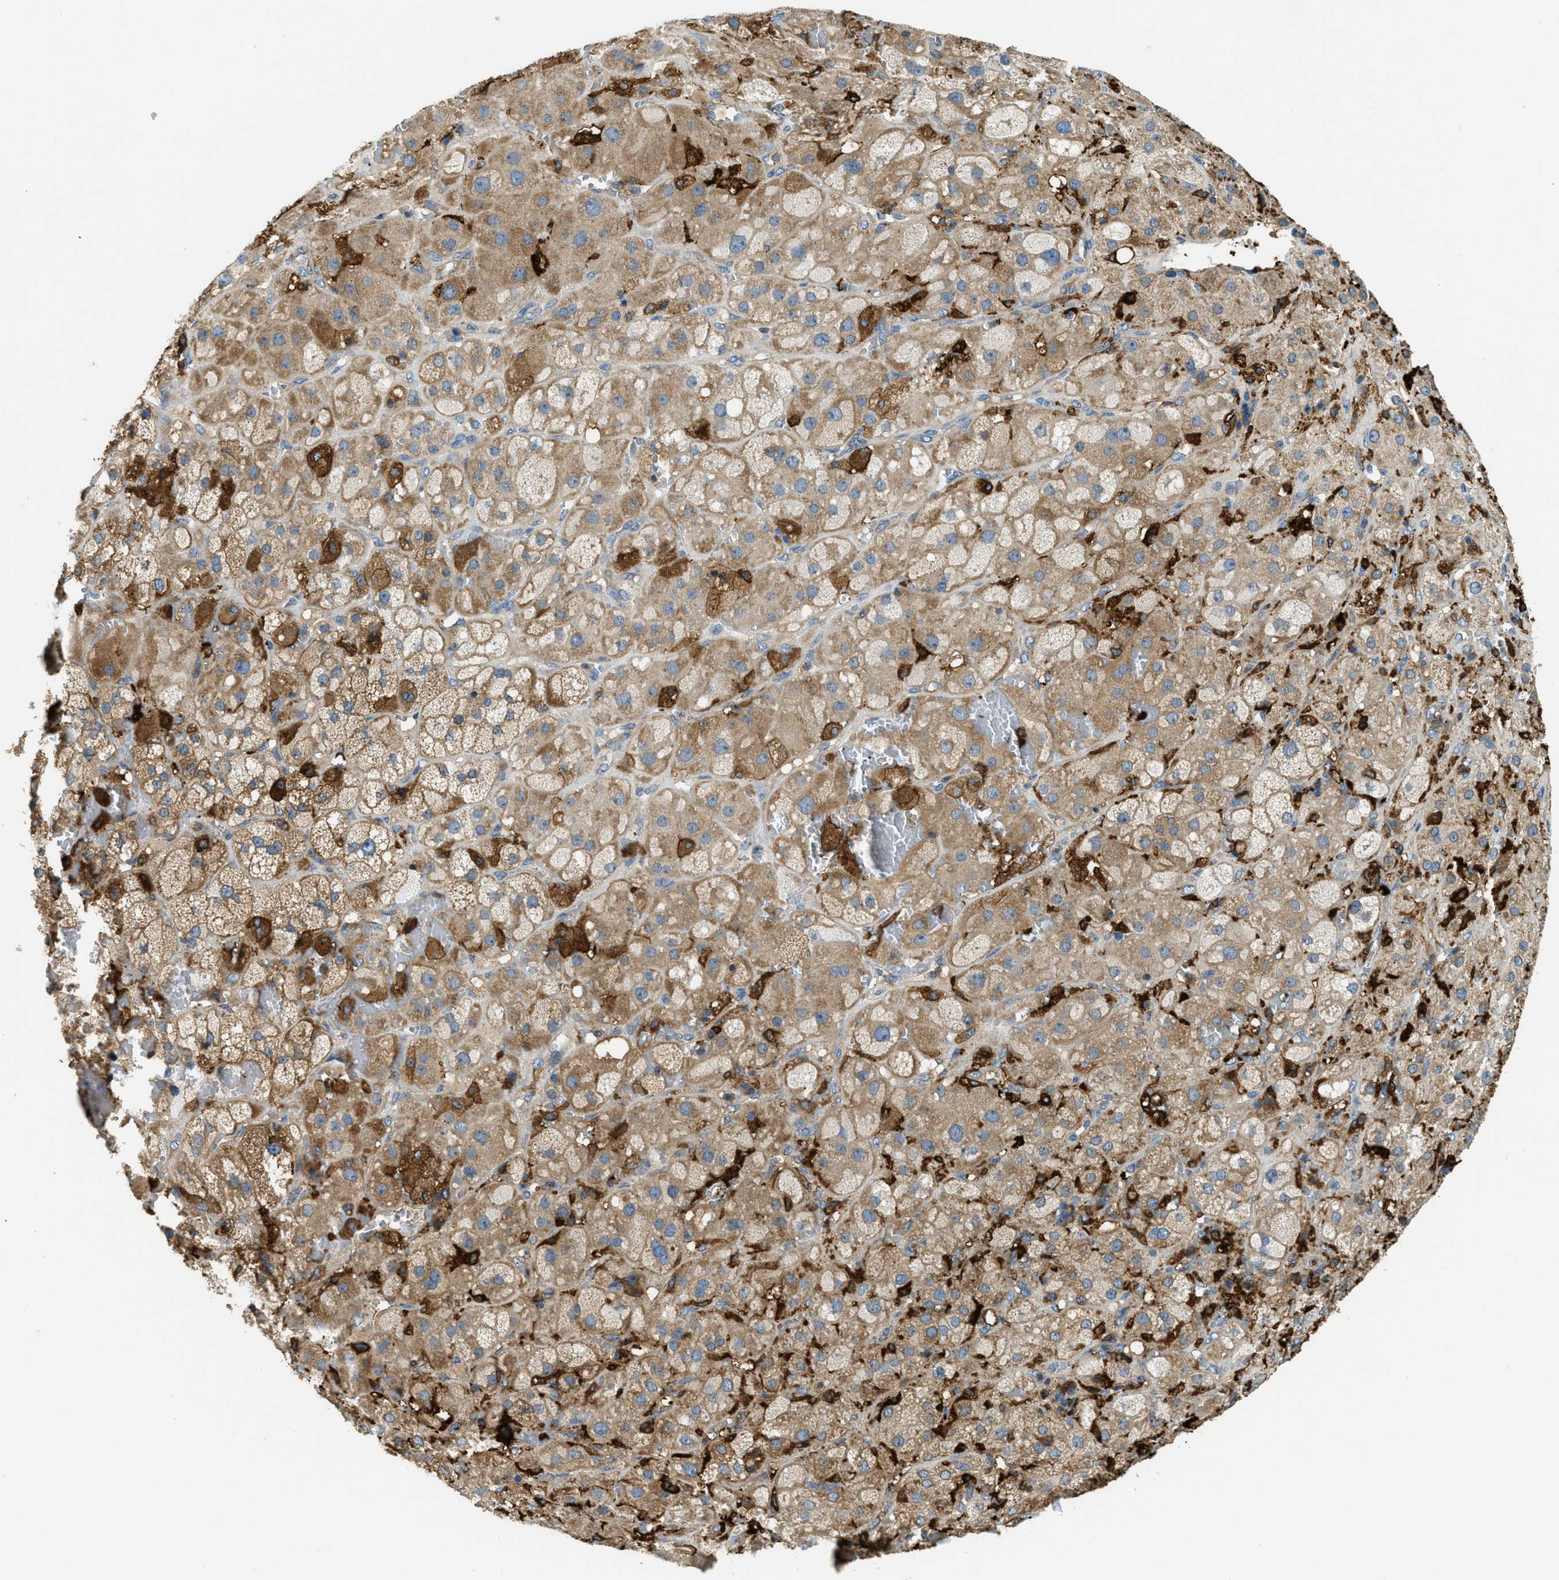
{"staining": {"intensity": "moderate", "quantity": ">75%", "location": "cytoplasmic/membranous"}, "tissue": "adrenal gland", "cell_type": "Glandular cells", "image_type": "normal", "snomed": [{"axis": "morphology", "description": "Normal tissue, NOS"}, {"axis": "topography", "description": "Adrenal gland"}], "caption": "A high-resolution image shows IHC staining of normal adrenal gland, which reveals moderate cytoplasmic/membranous staining in about >75% of glandular cells.", "gene": "RFFL", "patient": {"sex": "female", "age": 47}}